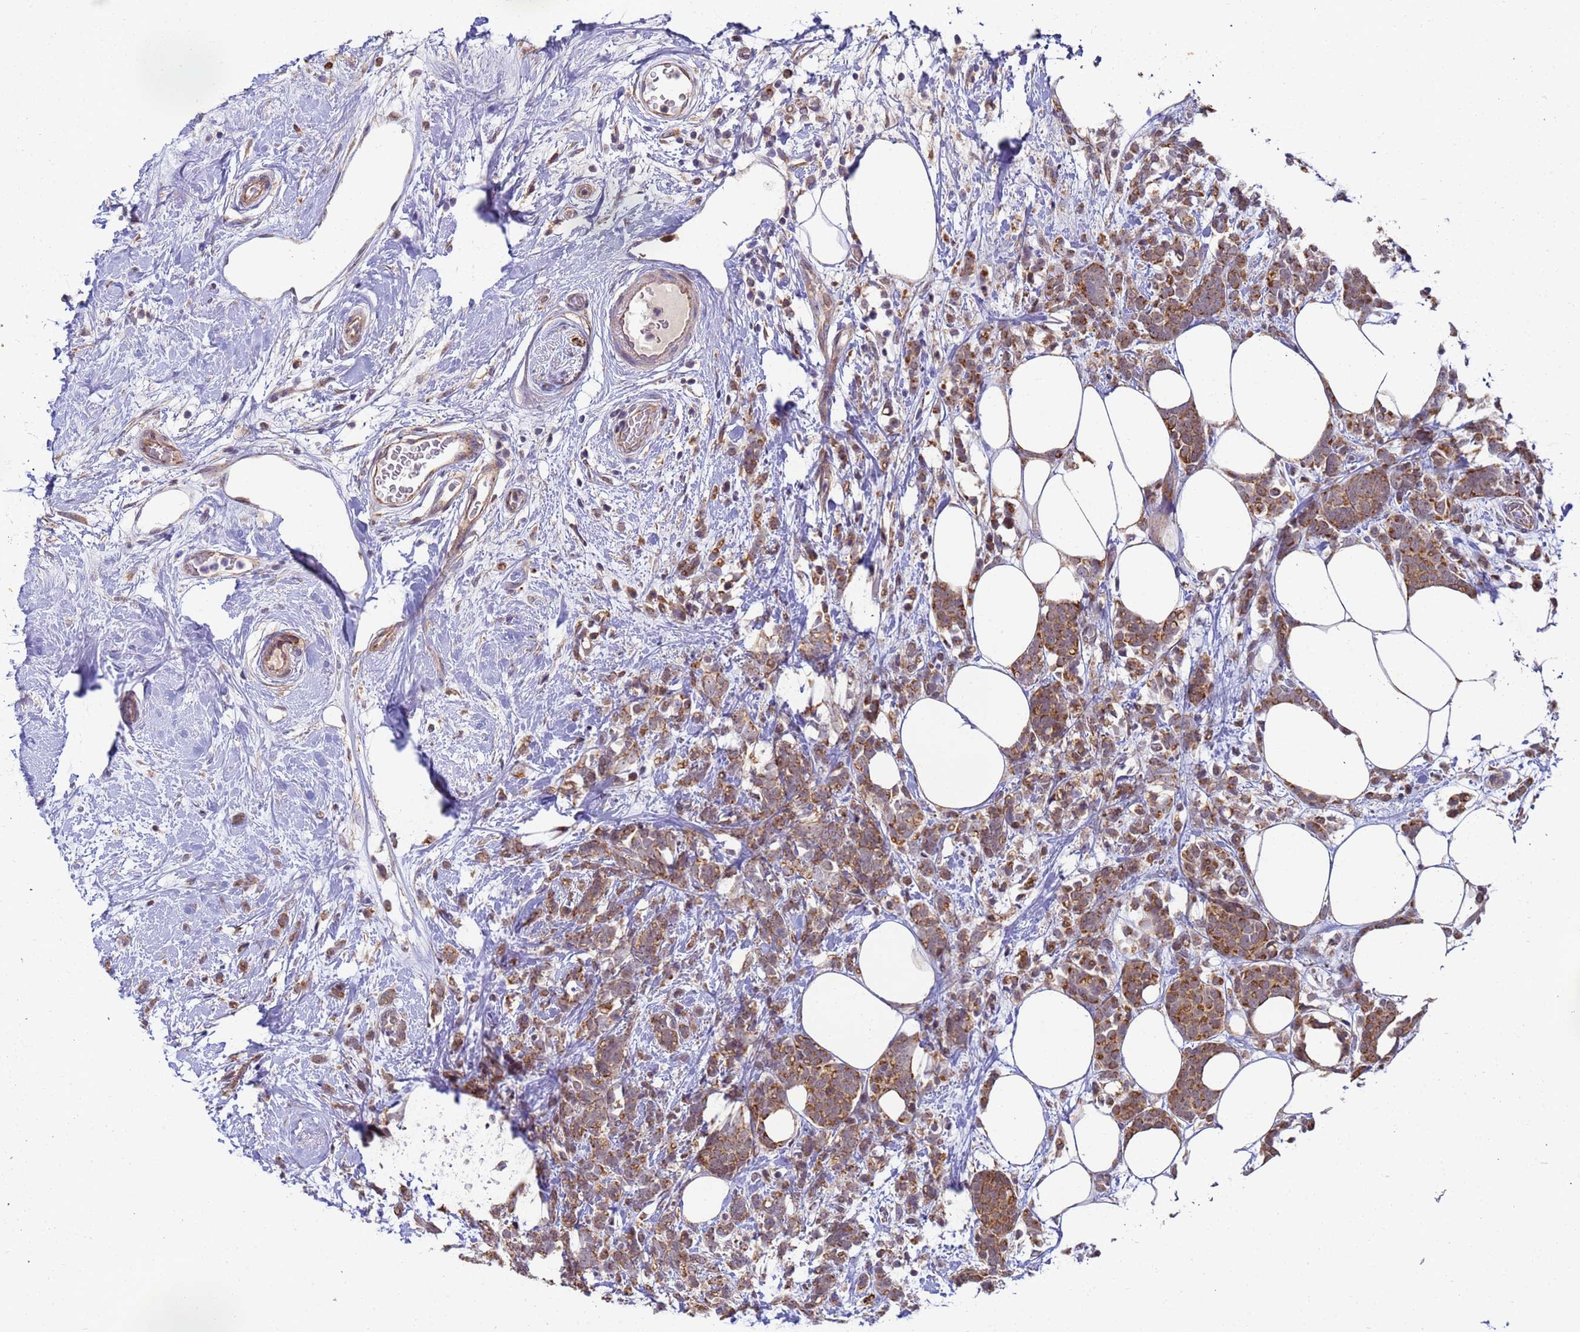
{"staining": {"intensity": "moderate", "quantity": ">75%", "location": "cytoplasmic/membranous"}, "tissue": "breast cancer", "cell_type": "Tumor cells", "image_type": "cancer", "snomed": [{"axis": "morphology", "description": "Lobular carcinoma"}, {"axis": "topography", "description": "Breast"}], "caption": "DAB (3,3'-diaminobenzidine) immunohistochemical staining of lobular carcinoma (breast) displays moderate cytoplasmic/membranous protein positivity in approximately >75% of tumor cells.", "gene": "RAPGEF3", "patient": {"sex": "female", "age": 58}}